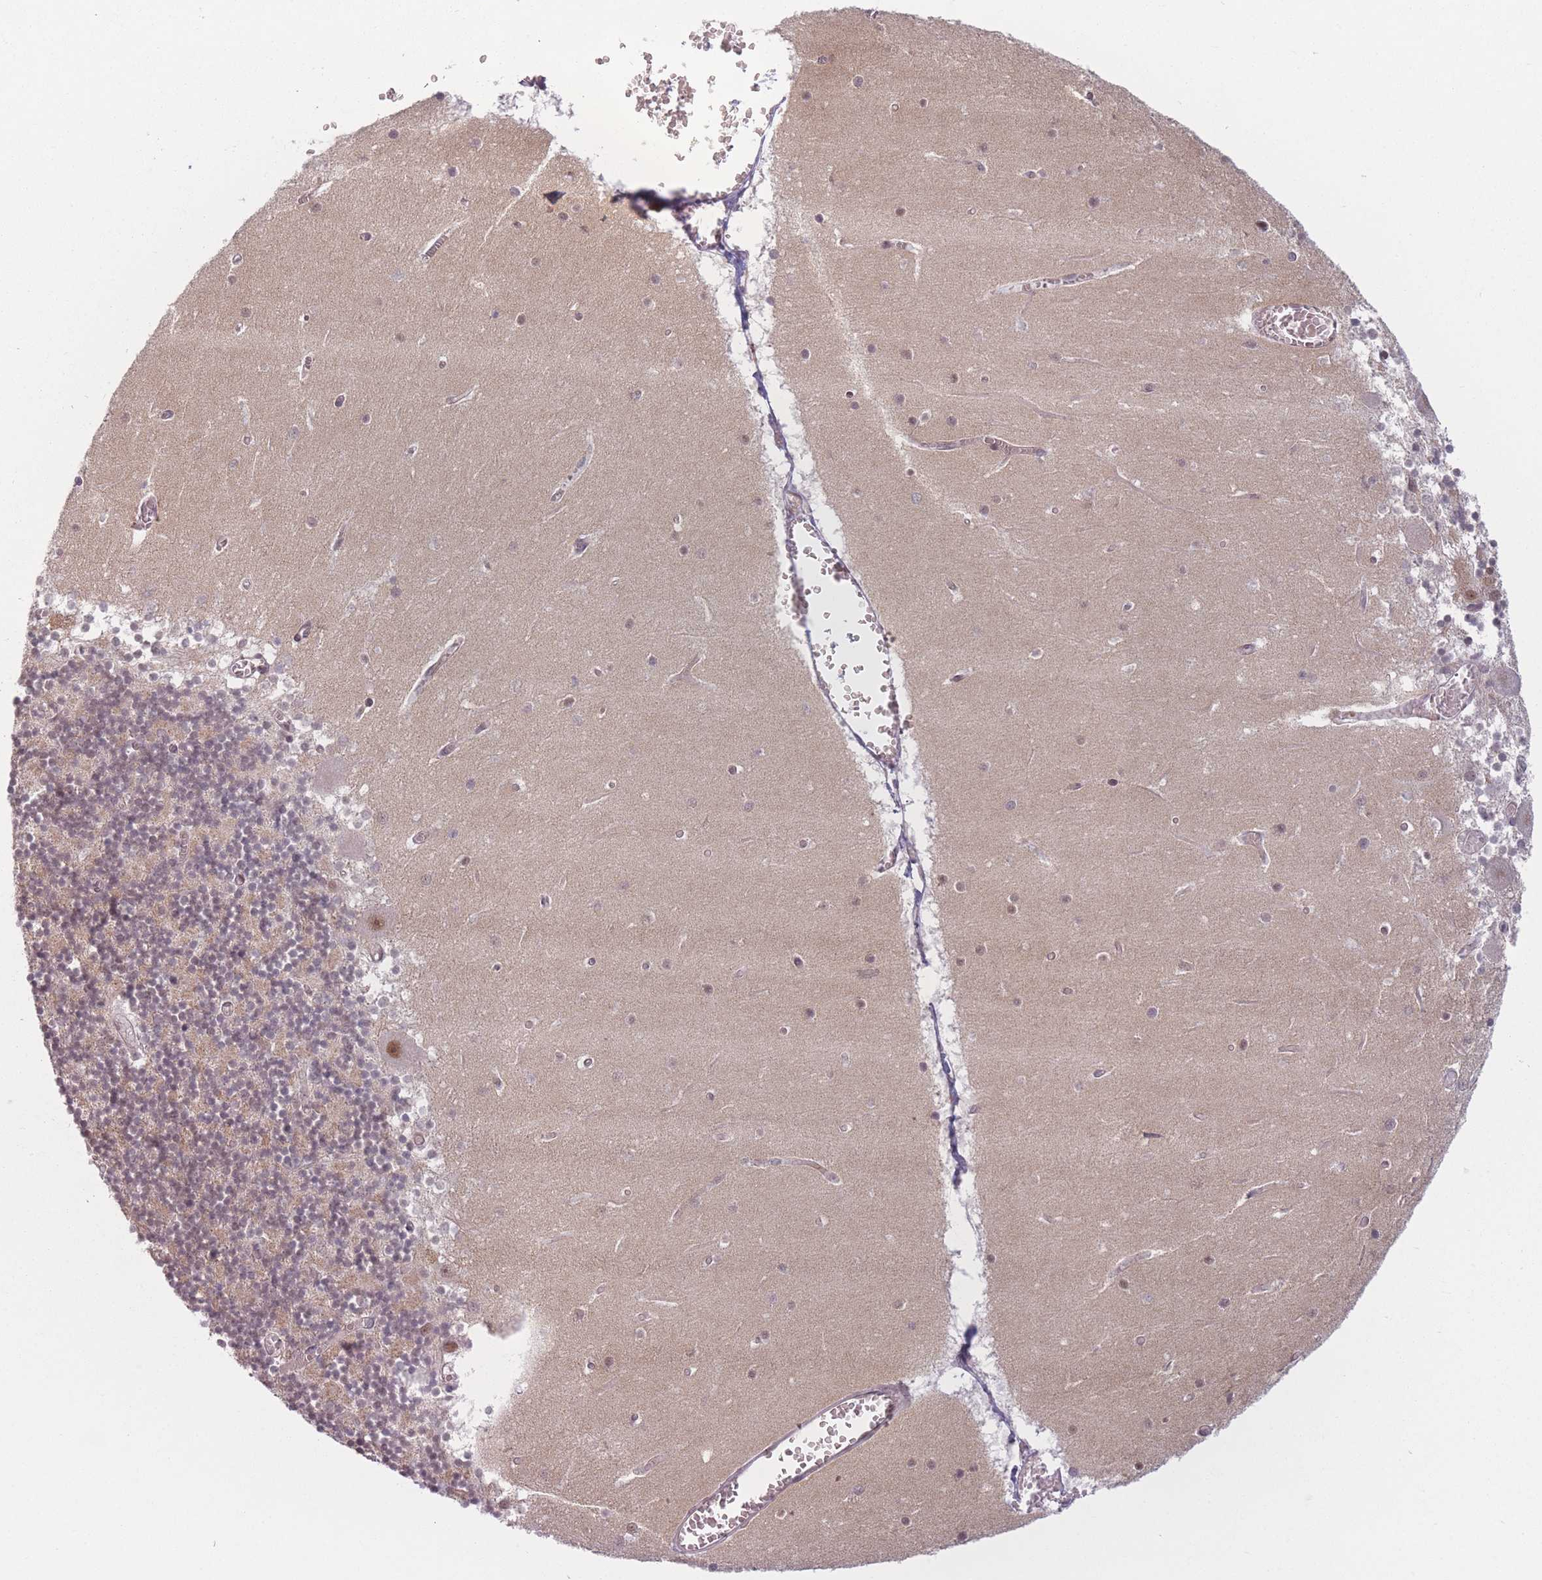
{"staining": {"intensity": "weak", "quantity": "25%-75%", "location": "cytoplasmic/membranous,nuclear"}, "tissue": "cerebellum", "cell_type": "Cells in granular layer", "image_type": "normal", "snomed": [{"axis": "morphology", "description": "Normal tissue, NOS"}, {"axis": "topography", "description": "Cerebellum"}], "caption": "An IHC histopathology image of unremarkable tissue is shown. Protein staining in brown shows weak cytoplasmic/membranous,nuclear positivity in cerebellum within cells in granular layer. (IHC, brightfield microscopy, high magnification).", "gene": "SUPT6H", "patient": {"sex": "female", "age": 28}}